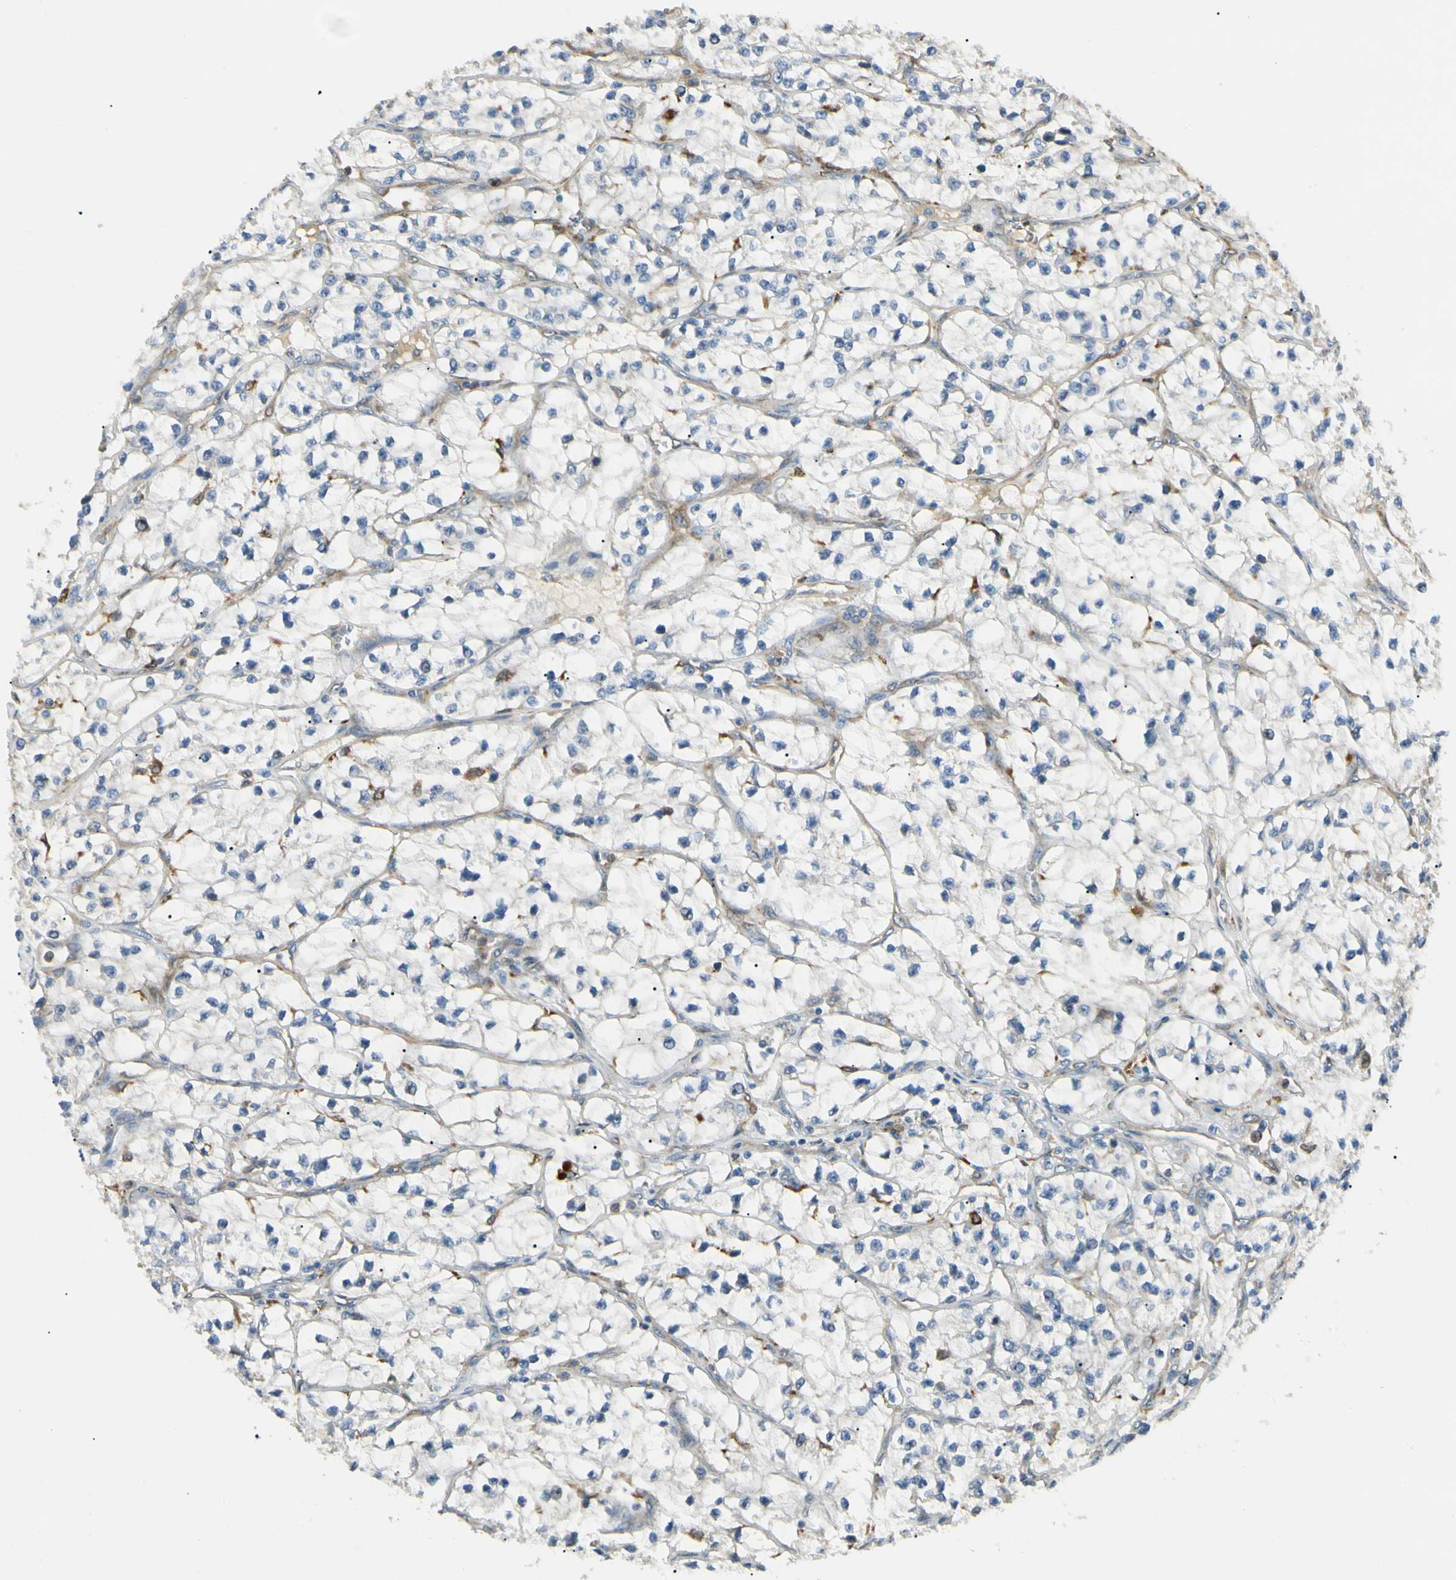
{"staining": {"intensity": "negative", "quantity": "none", "location": "none"}, "tissue": "renal cancer", "cell_type": "Tumor cells", "image_type": "cancer", "snomed": [{"axis": "morphology", "description": "Adenocarcinoma, NOS"}, {"axis": "topography", "description": "Kidney"}], "caption": "Human adenocarcinoma (renal) stained for a protein using immunohistochemistry shows no expression in tumor cells.", "gene": "LPCAT2", "patient": {"sex": "female", "age": 57}}